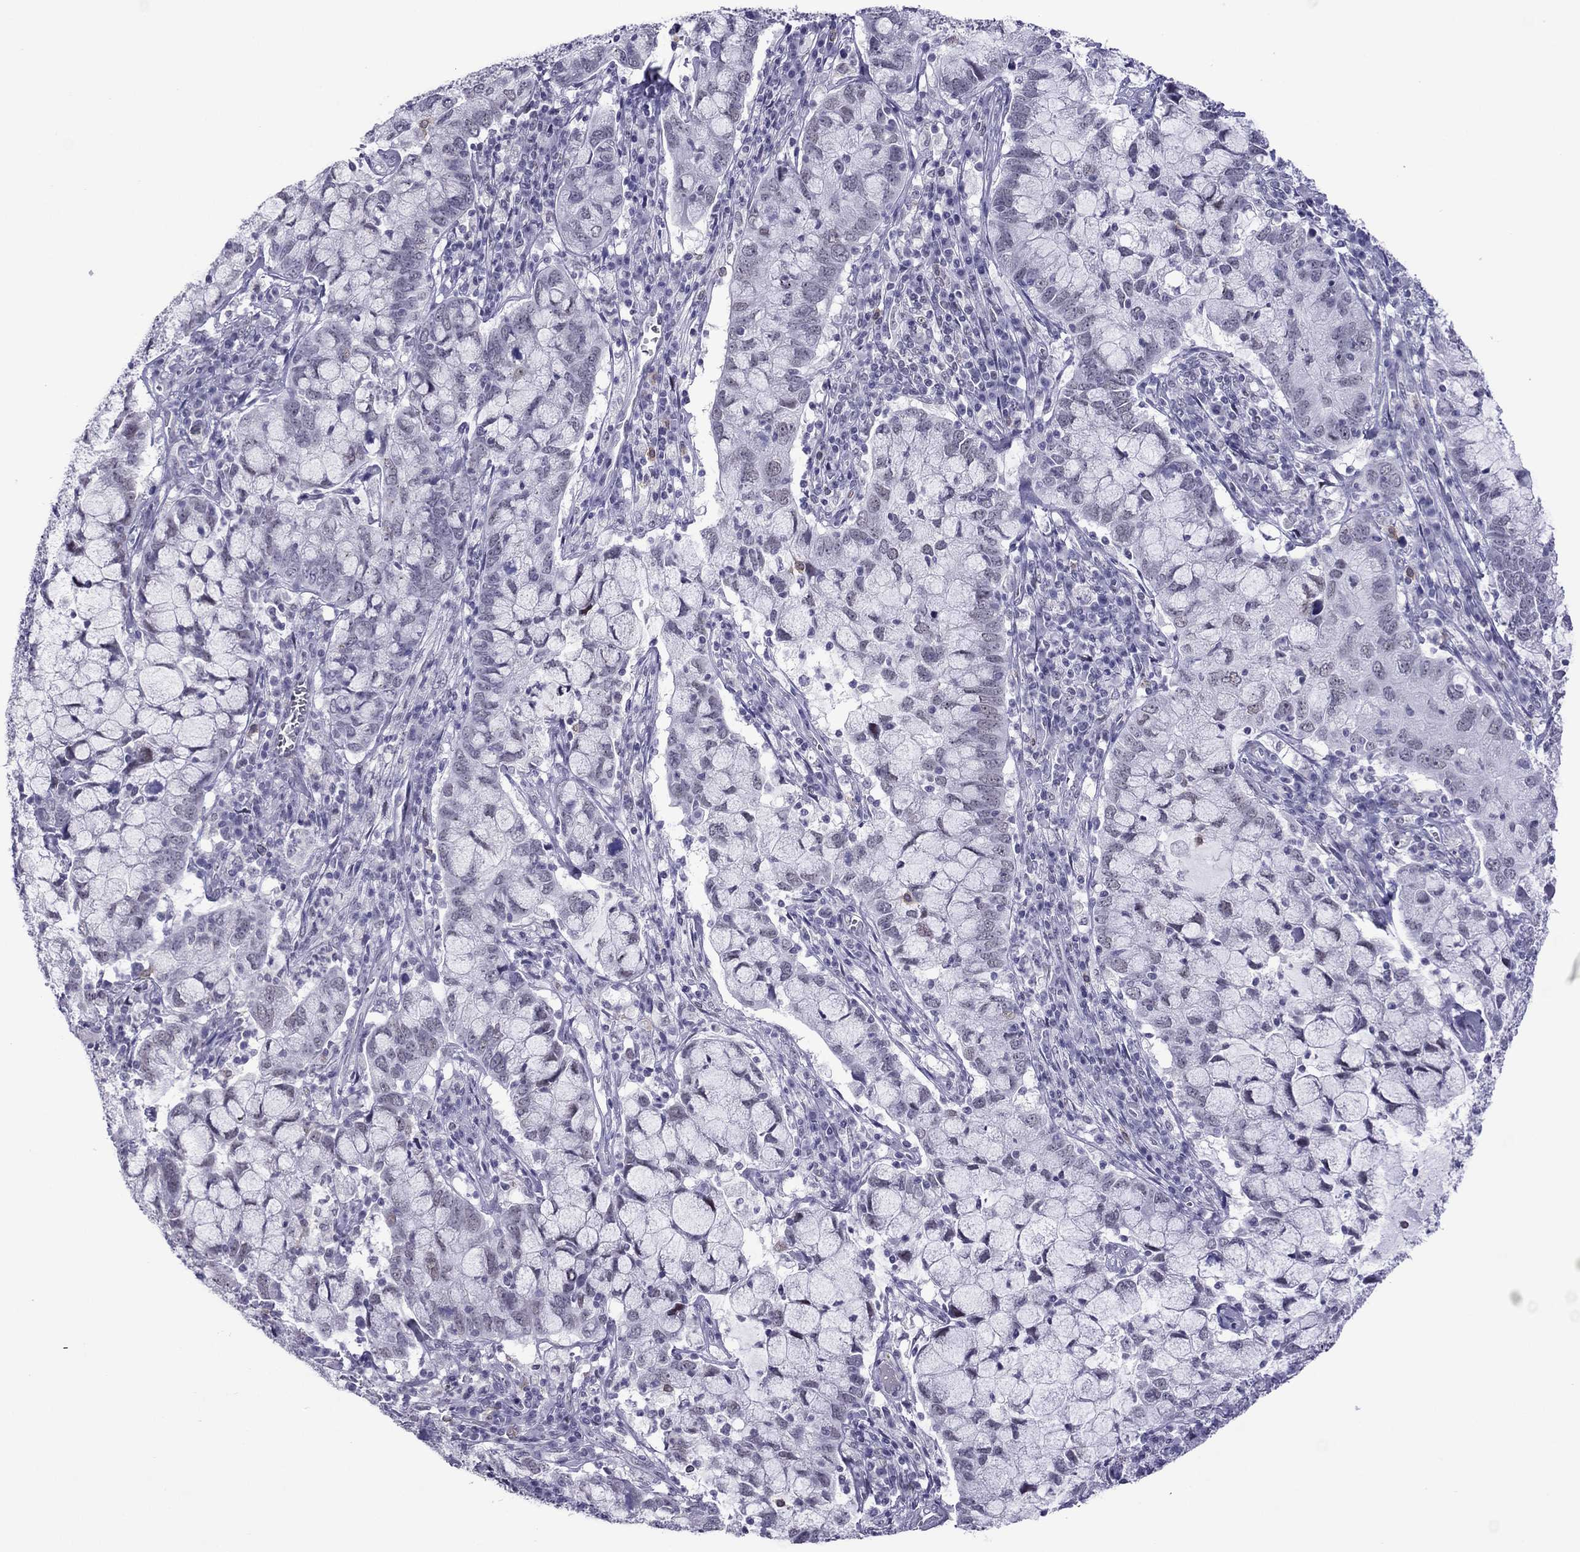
{"staining": {"intensity": "negative", "quantity": "none", "location": "none"}, "tissue": "cervical cancer", "cell_type": "Tumor cells", "image_type": "cancer", "snomed": [{"axis": "morphology", "description": "Adenocarcinoma, NOS"}, {"axis": "topography", "description": "Cervix"}], "caption": "DAB immunohistochemical staining of human adenocarcinoma (cervical) reveals no significant staining in tumor cells.", "gene": "MYLK3", "patient": {"sex": "female", "age": 40}}